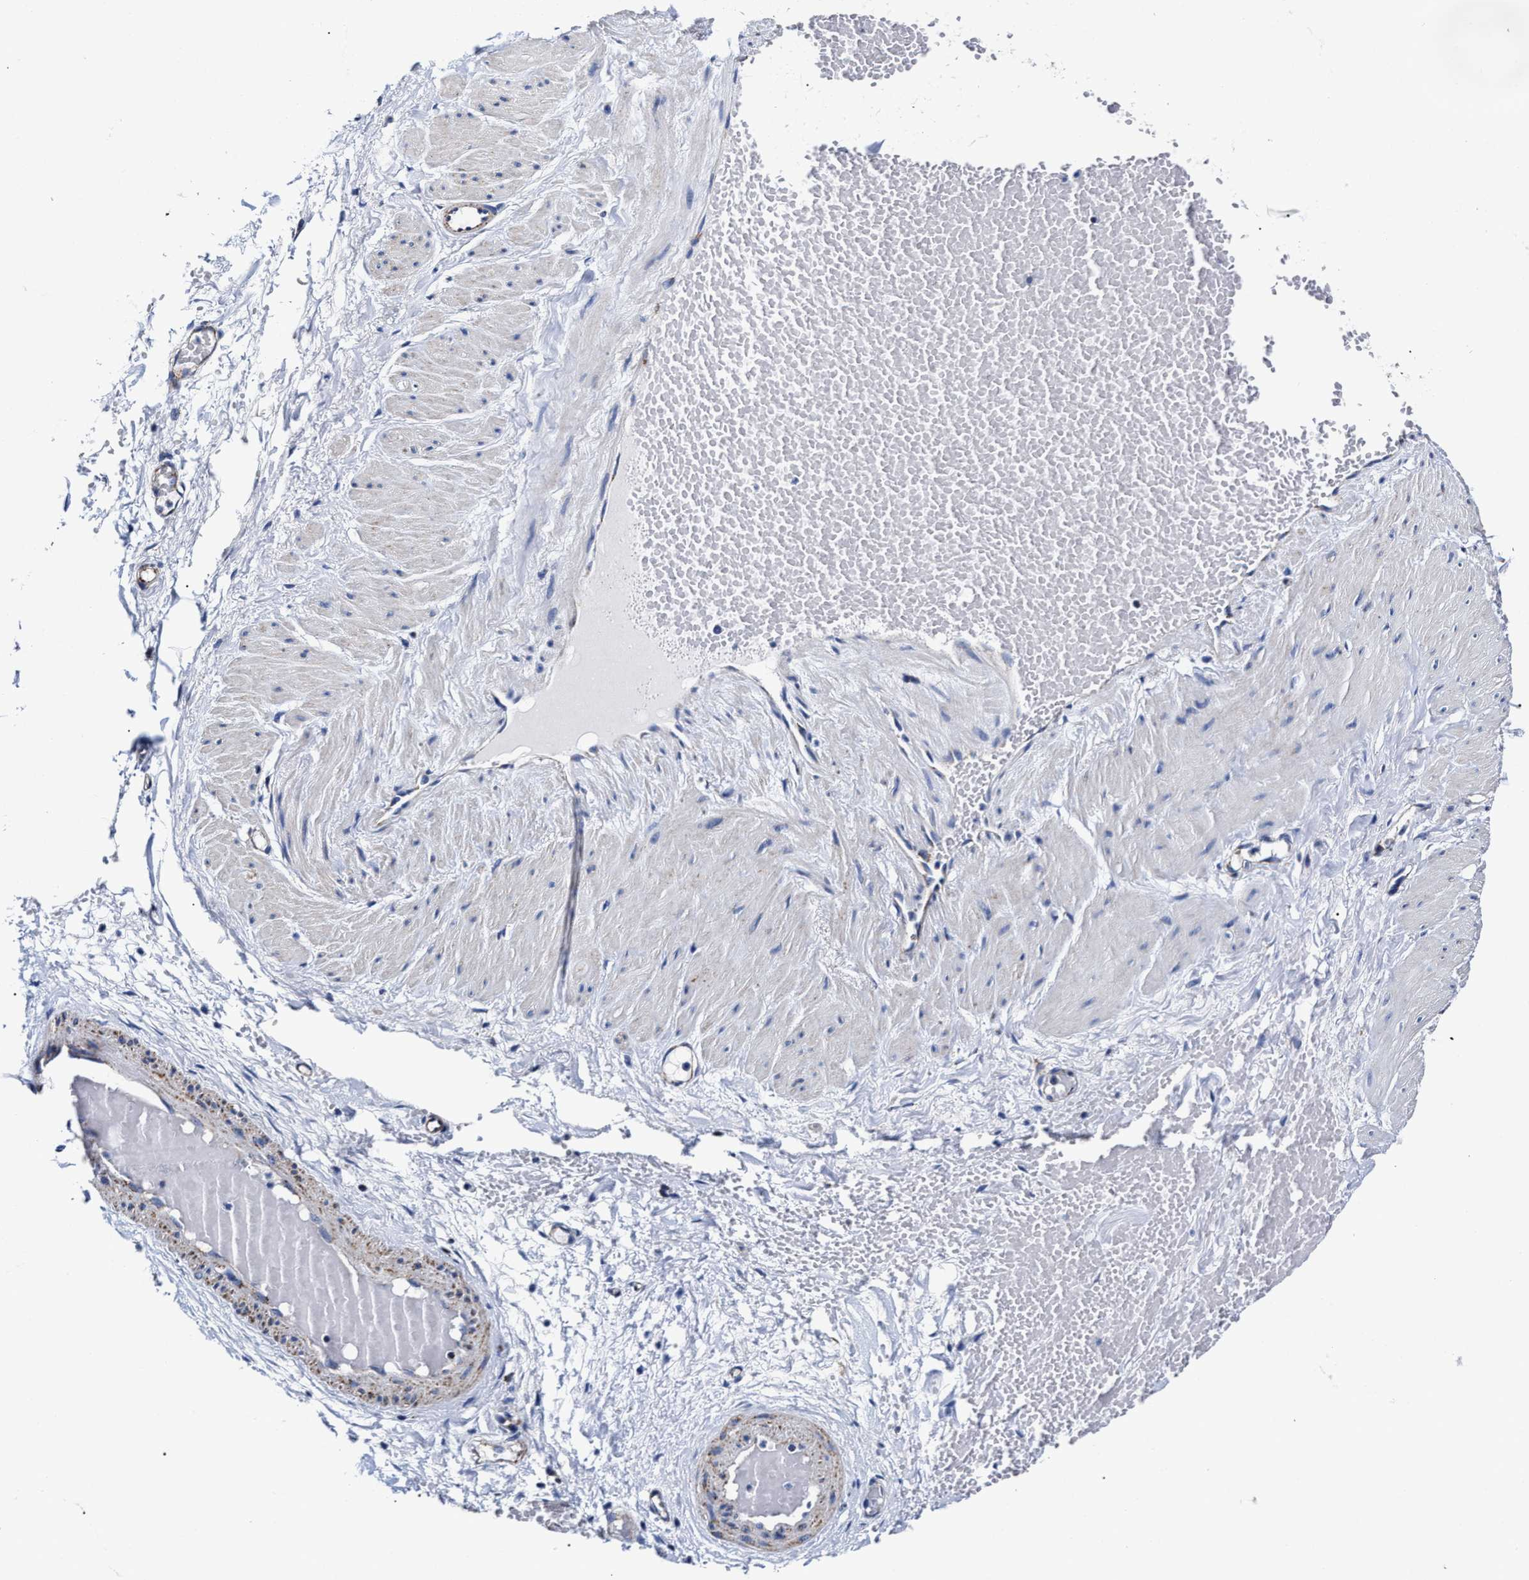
{"staining": {"intensity": "negative", "quantity": "none", "location": "none"}, "tissue": "adipose tissue", "cell_type": "Adipocytes", "image_type": "normal", "snomed": [{"axis": "morphology", "description": "Normal tissue, NOS"}, {"axis": "topography", "description": "Soft tissue"}], "caption": "The immunohistochemistry histopathology image has no significant expression in adipocytes of adipose tissue.", "gene": "HINT2", "patient": {"sex": "male", "age": 72}}